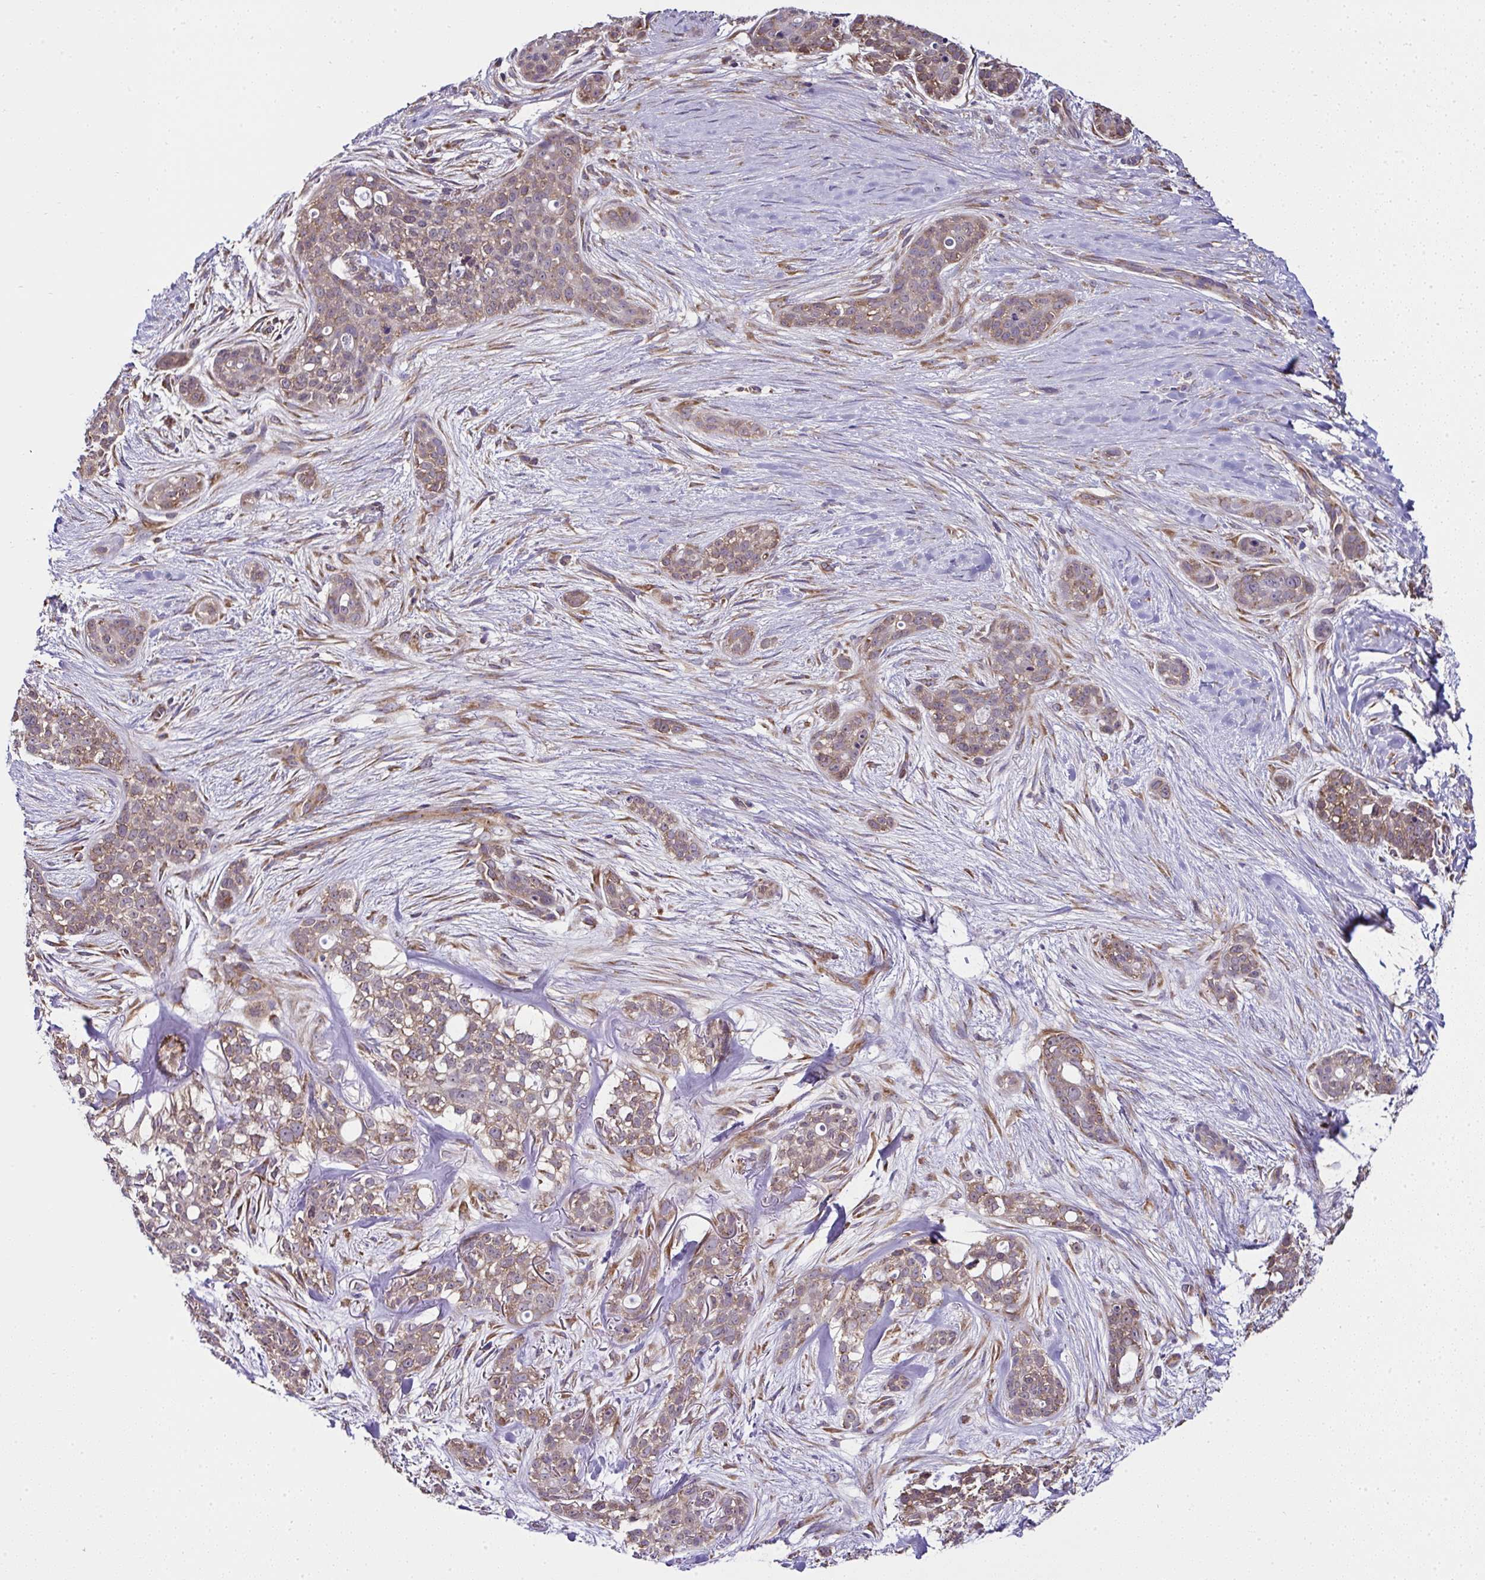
{"staining": {"intensity": "moderate", "quantity": ">75%", "location": "cytoplasmic/membranous"}, "tissue": "skin cancer", "cell_type": "Tumor cells", "image_type": "cancer", "snomed": [{"axis": "morphology", "description": "Basal cell carcinoma"}, {"axis": "topography", "description": "Skin"}], "caption": "Skin cancer stained with a protein marker displays moderate staining in tumor cells.", "gene": "RPS7", "patient": {"sex": "female", "age": 79}}